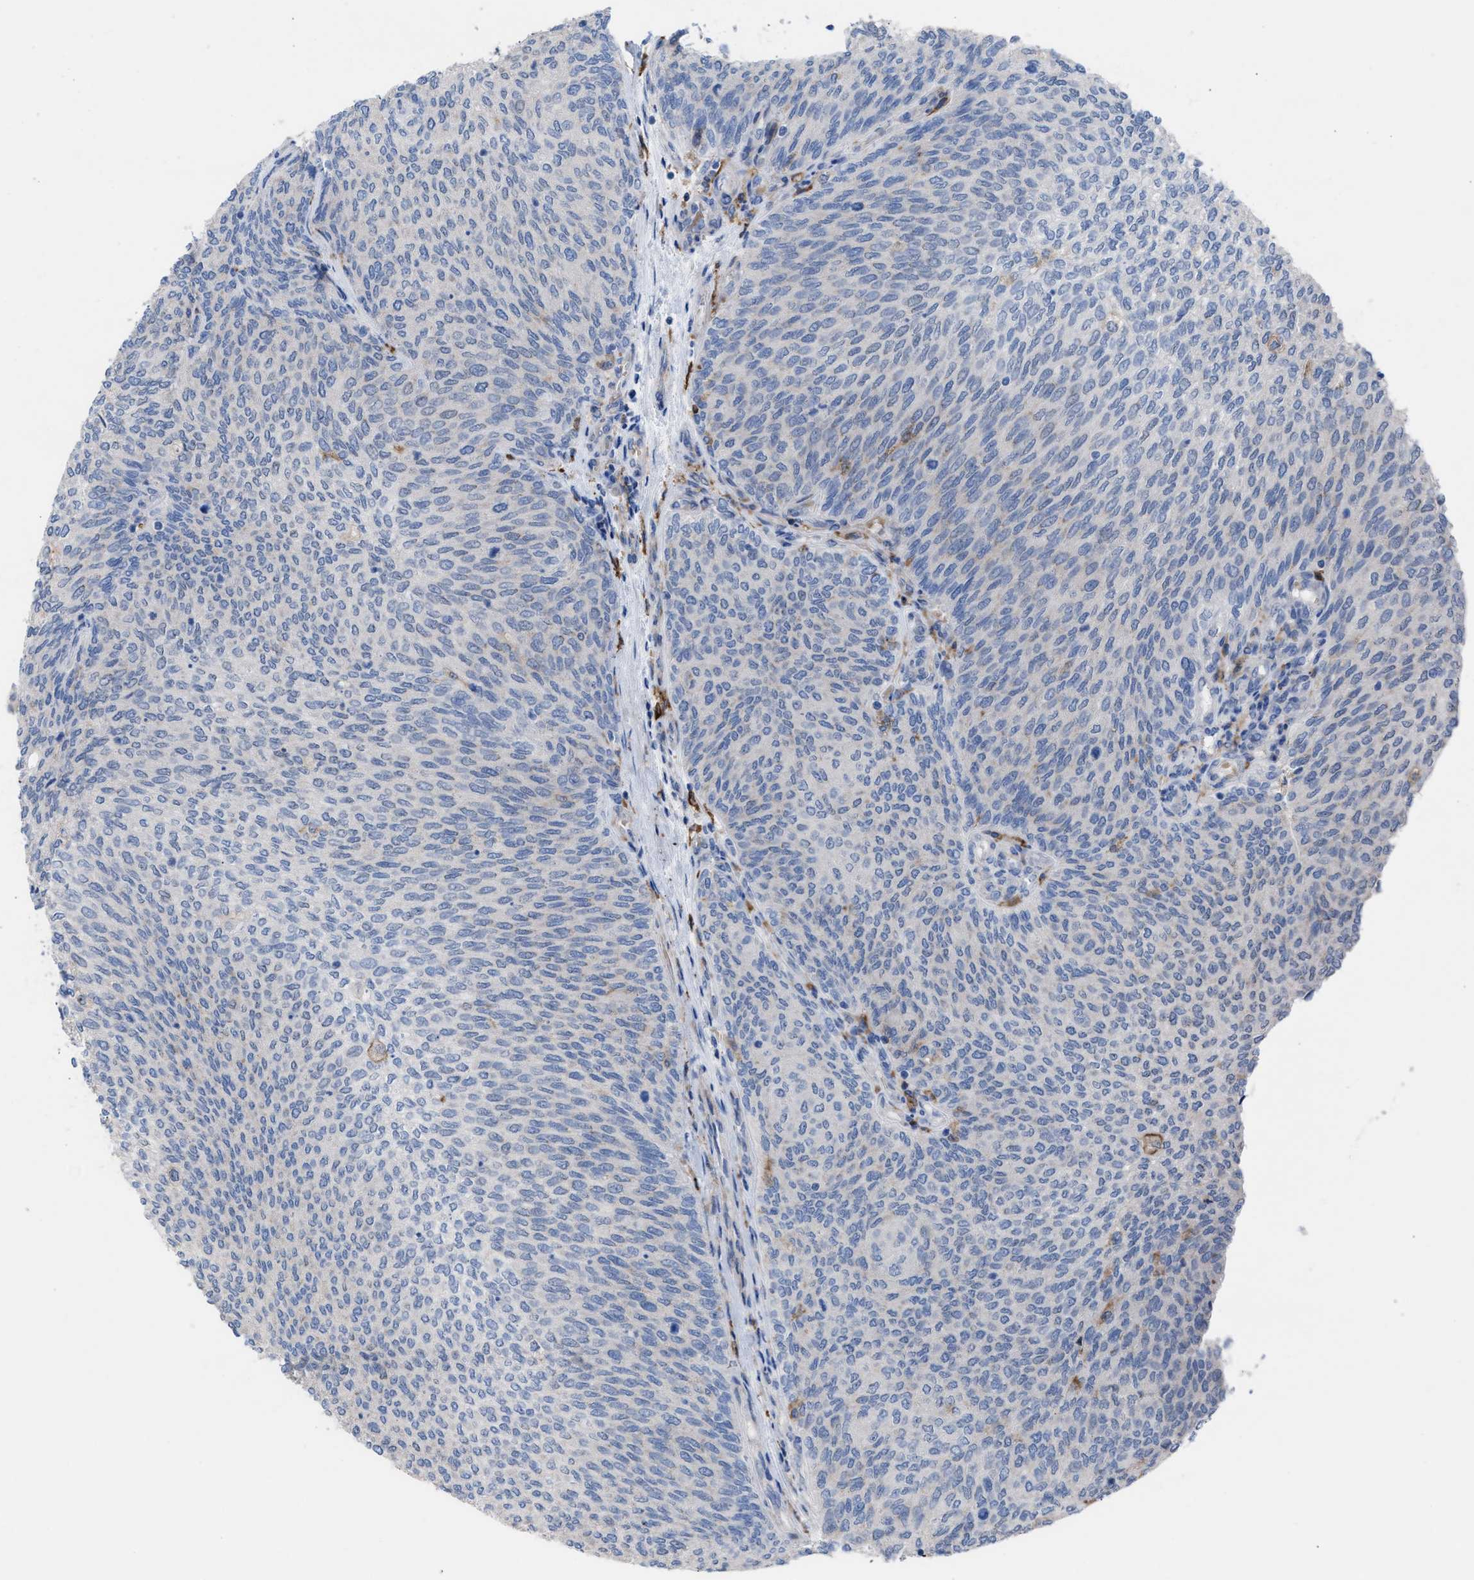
{"staining": {"intensity": "negative", "quantity": "none", "location": "none"}, "tissue": "urothelial cancer", "cell_type": "Tumor cells", "image_type": "cancer", "snomed": [{"axis": "morphology", "description": "Urothelial carcinoma, Low grade"}, {"axis": "topography", "description": "Urinary bladder"}], "caption": "A high-resolution micrograph shows immunohistochemistry (IHC) staining of urothelial carcinoma (low-grade), which exhibits no significant staining in tumor cells.", "gene": "SLC47A1", "patient": {"sex": "female", "age": 79}}